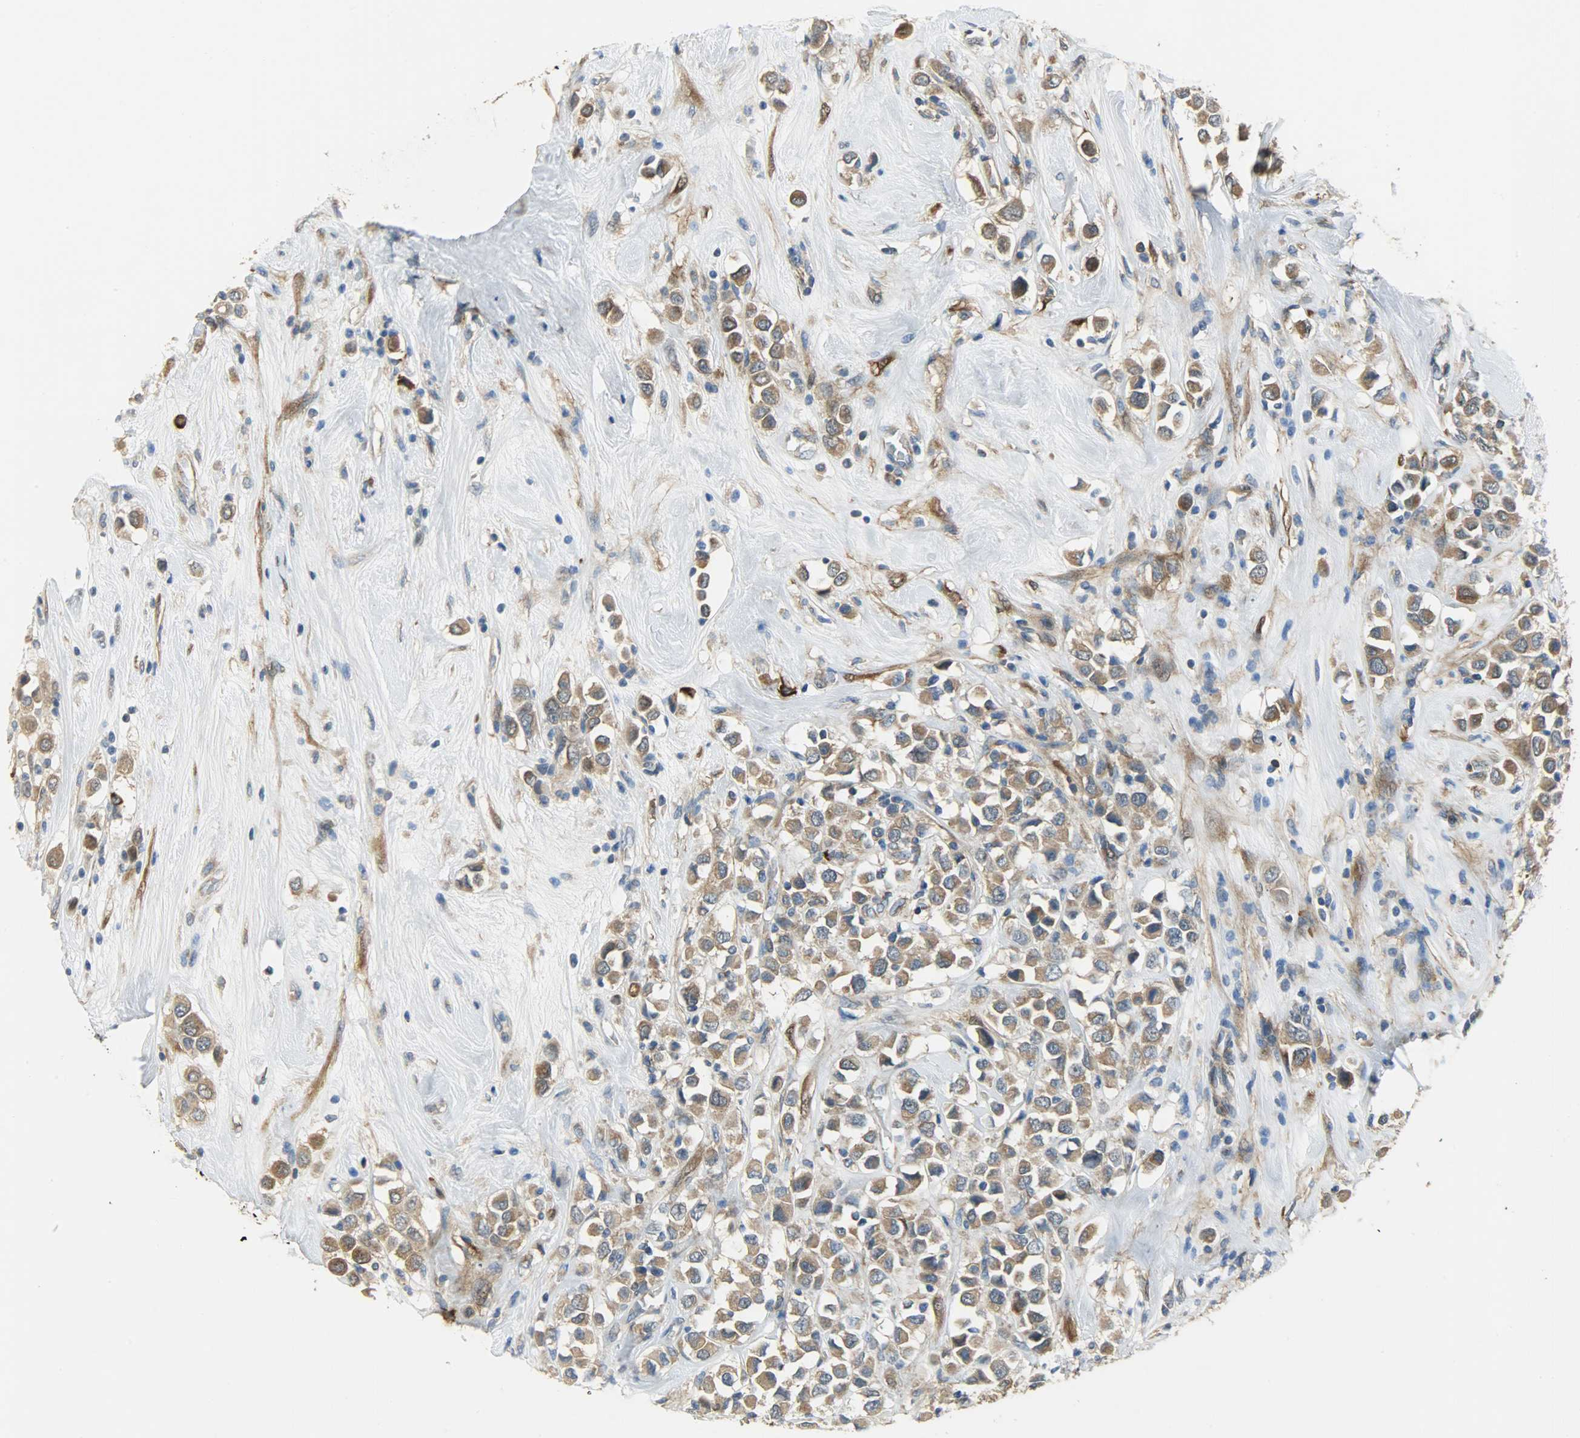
{"staining": {"intensity": "strong", "quantity": ">75%", "location": "cytoplasmic/membranous"}, "tissue": "breast cancer", "cell_type": "Tumor cells", "image_type": "cancer", "snomed": [{"axis": "morphology", "description": "Duct carcinoma"}, {"axis": "topography", "description": "Breast"}], "caption": "Immunohistochemical staining of breast infiltrating ductal carcinoma displays high levels of strong cytoplasmic/membranous protein positivity in about >75% of tumor cells.", "gene": "C1orf198", "patient": {"sex": "female", "age": 61}}